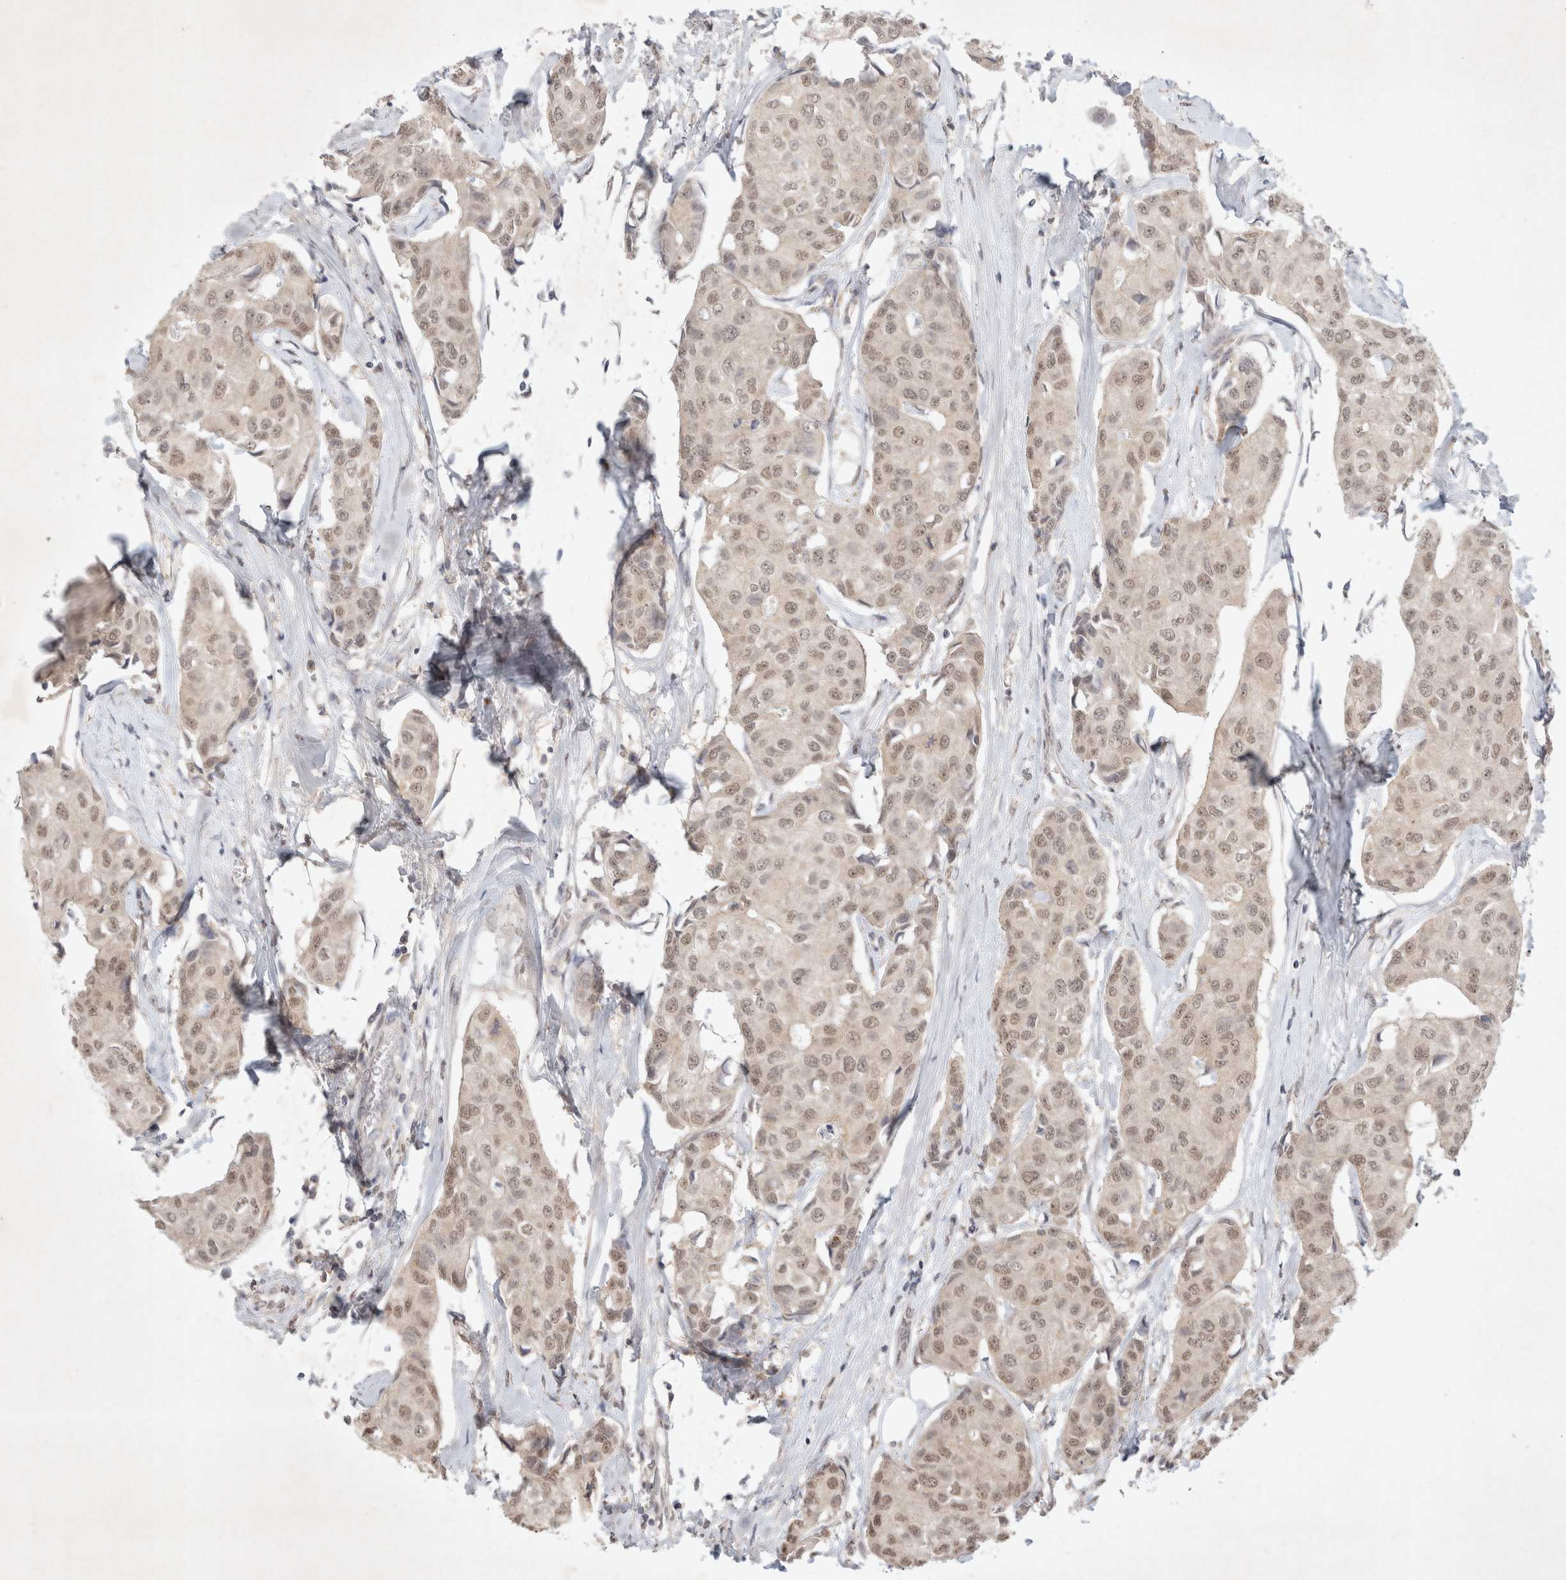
{"staining": {"intensity": "weak", "quantity": ">75%", "location": "nuclear"}, "tissue": "breast cancer", "cell_type": "Tumor cells", "image_type": "cancer", "snomed": [{"axis": "morphology", "description": "Duct carcinoma"}, {"axis": "topography", "description": "Breast"}], "caption": "Protein staining of breast cancer tissue exhibits weak nuclear positivity in about >75% of tumor cells.", "gene": "FBXO42", "patient": {"sex": "female", "age": 80}}